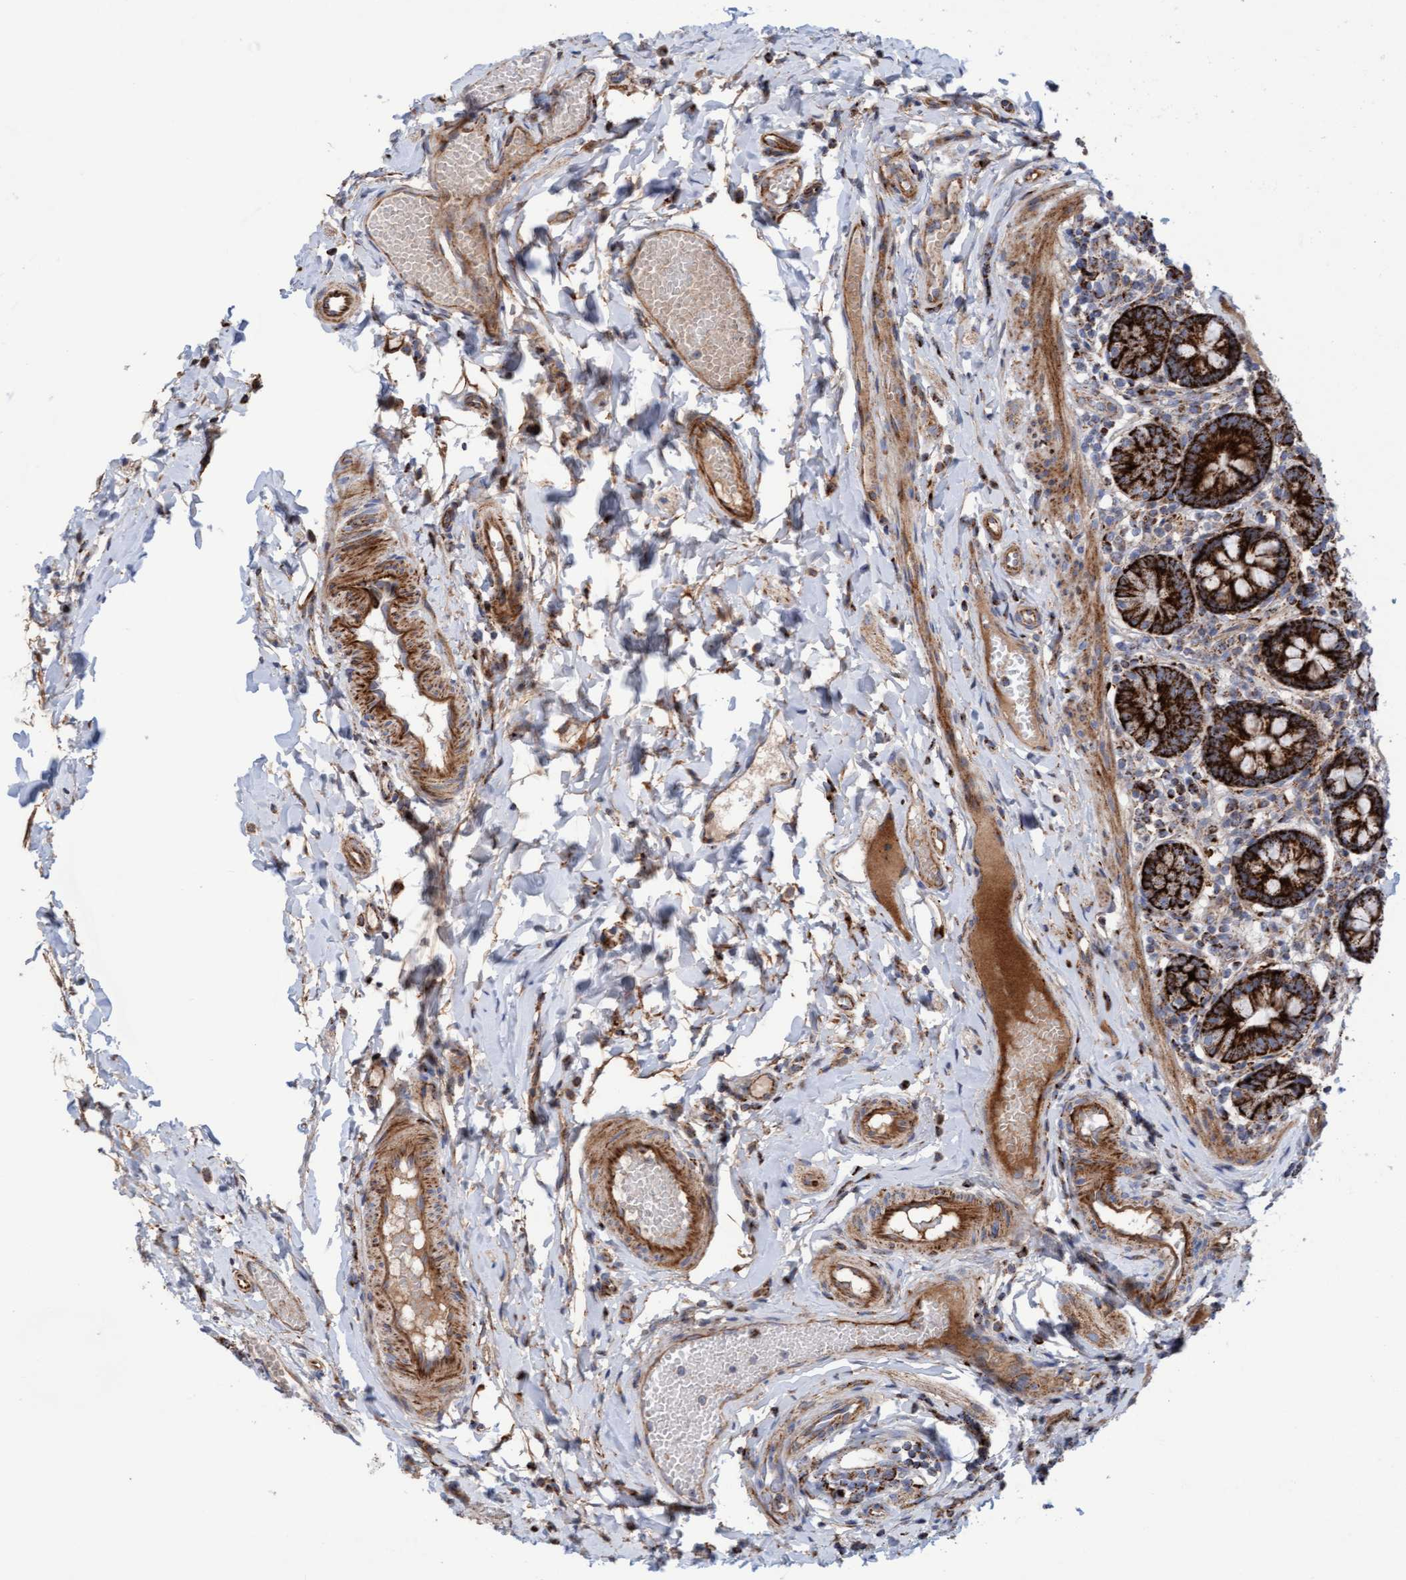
{"staining": {"intensity": "strong", "quantity": ">75%", "location": "cytoplasmic/membranous"}, "tissue": "small intestine", "cell_type": "Glandular cells", "image_type": "normal", "snomed": [{"axis": "morphology", "description": "Normal tissue, NOS"}, {"axis": "topography", "description": "Small intestine"}], "caption": "Immunohistochemical staining of benign human small intestine demonstrates strong cytoplasmic/membranous protein expression in approximately >75% of glandular cells.", "gene": "GGTA1", "patient": {"sex": "male", "age": 7}}